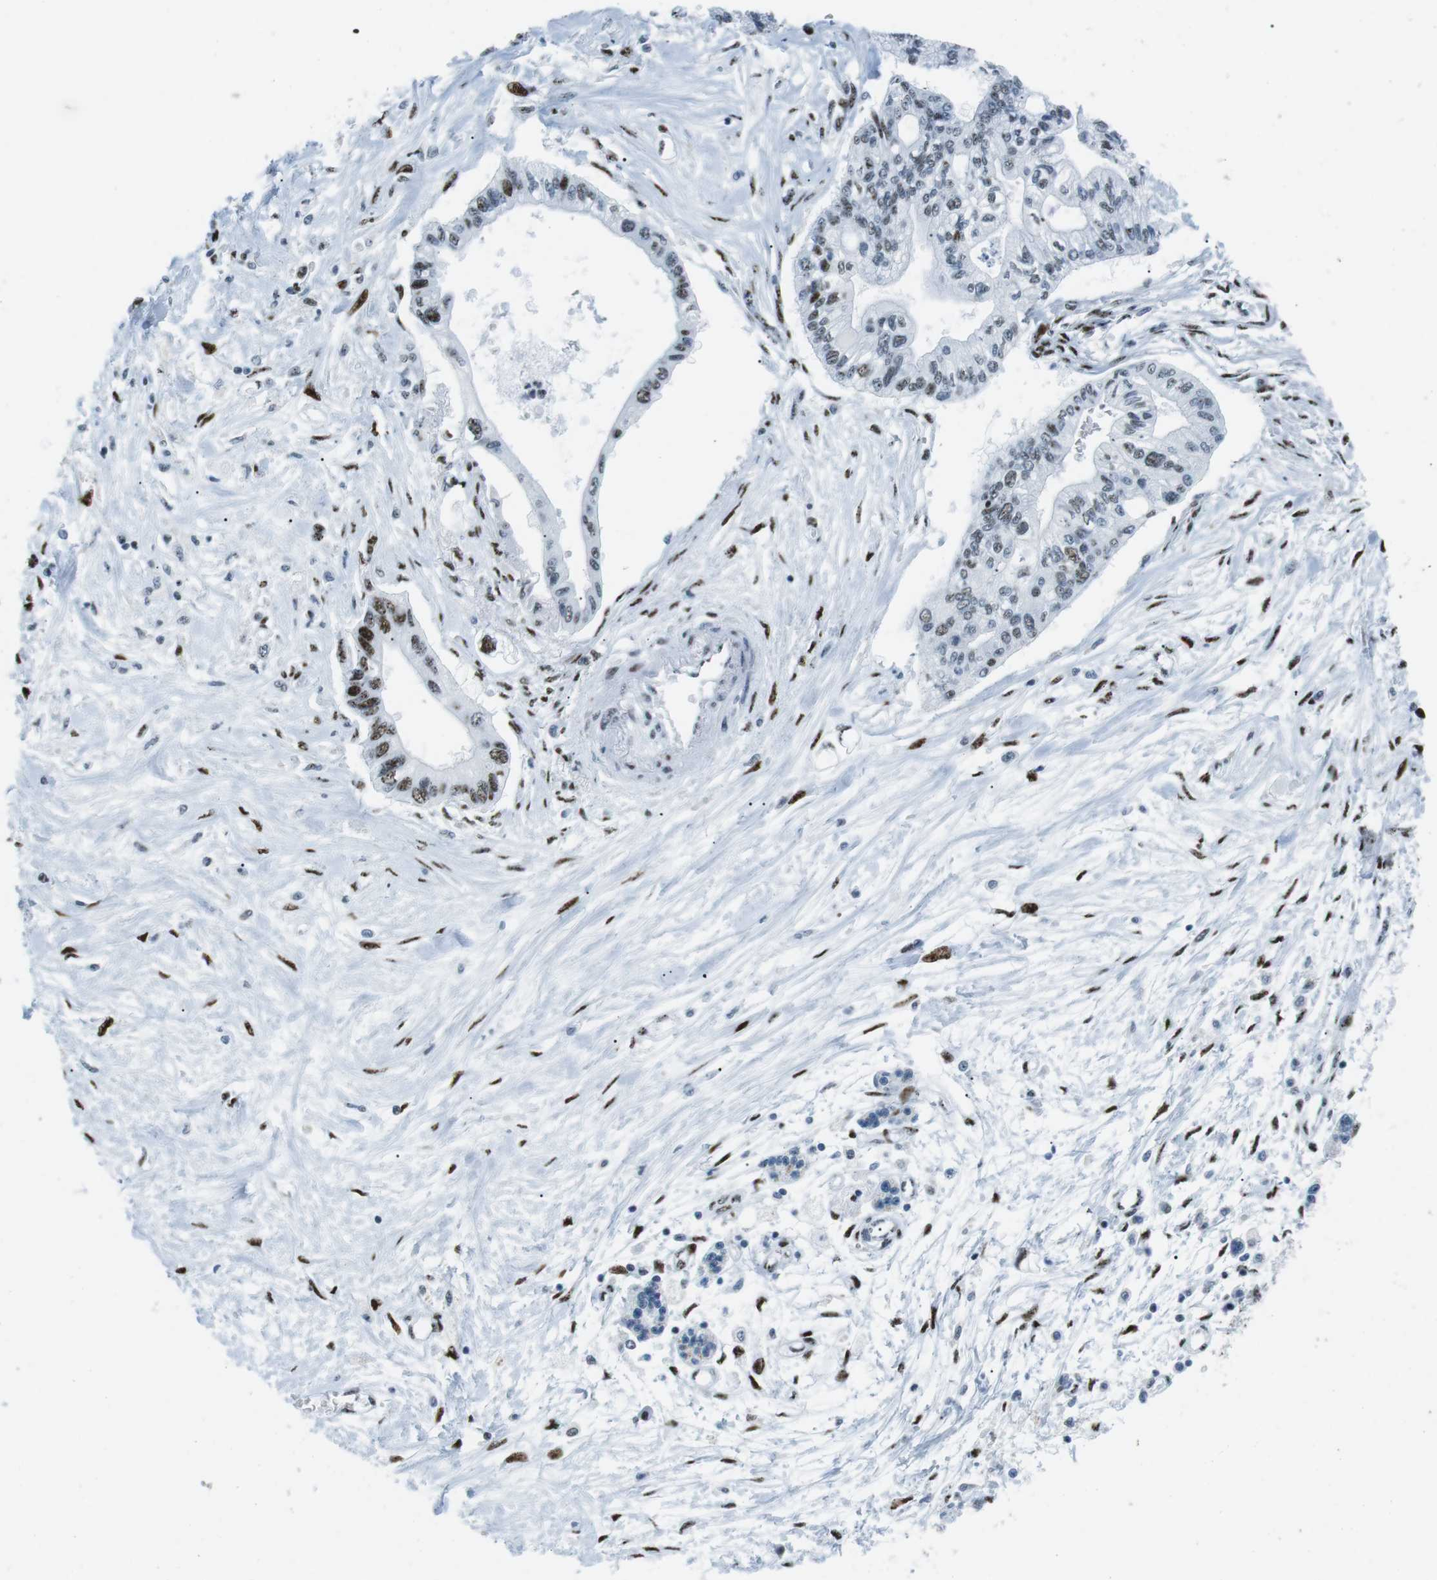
{"staining": {"intensity": "moderate", "quantity": "<25%", "location": "nuclear"}, "tissue": "pancreatic cancer", "cell_type": "Tumor cells", "image_type": "cancer", "snomed": [{"axis": "morphology", "description": "Adenocarcinoma, NOS"}, {"axis": "topography", "description": "Pancreas"}], "caption": "Brown immunohistochemical staining in adenocarcinoma (pancreatic) shows moderate nuclear staining in about <25% of tumor cells.", "gene": "PML", "patient": {"sex": "female", "age": 77}}